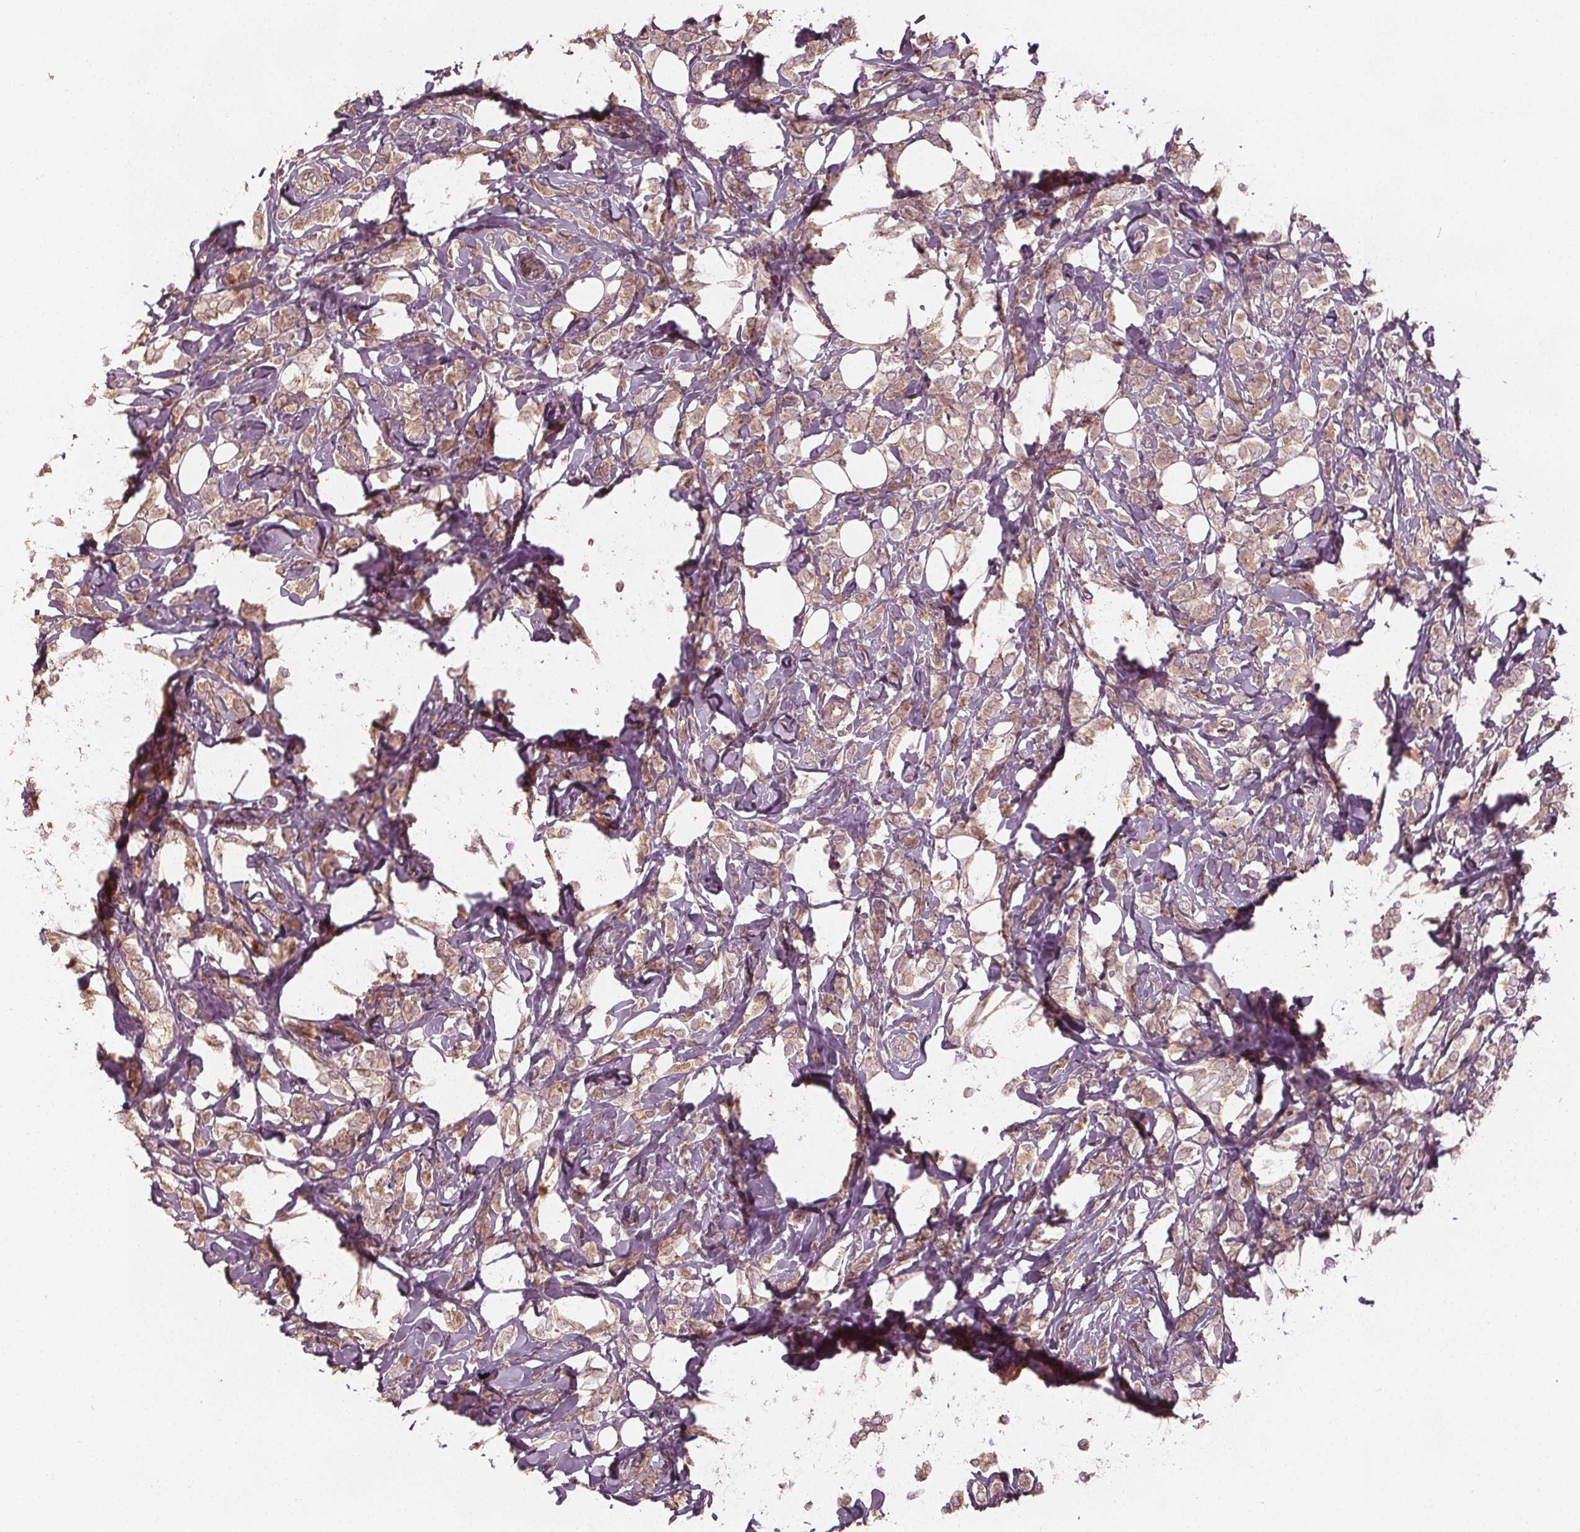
{"staining": {"intensity": "weak", "quantity": ">75%", "location": "cytoplasmic/membranous"}, "tissue": "breast cancer", "cell_type": "Tumor cells", "image_type": "cancer", "snomed": [{"axis": "morphology", "description": "Lobular carcinoma"}, {"axis": "topography", "description": "Breast"}], "caption": "Lobular carcinoma (breast) tissue displays weak cytoplasmic/membranous positivity in about >75% of tumor cells", "gene": "GNB2", "patient": {"sex": "female", "age": 49}}